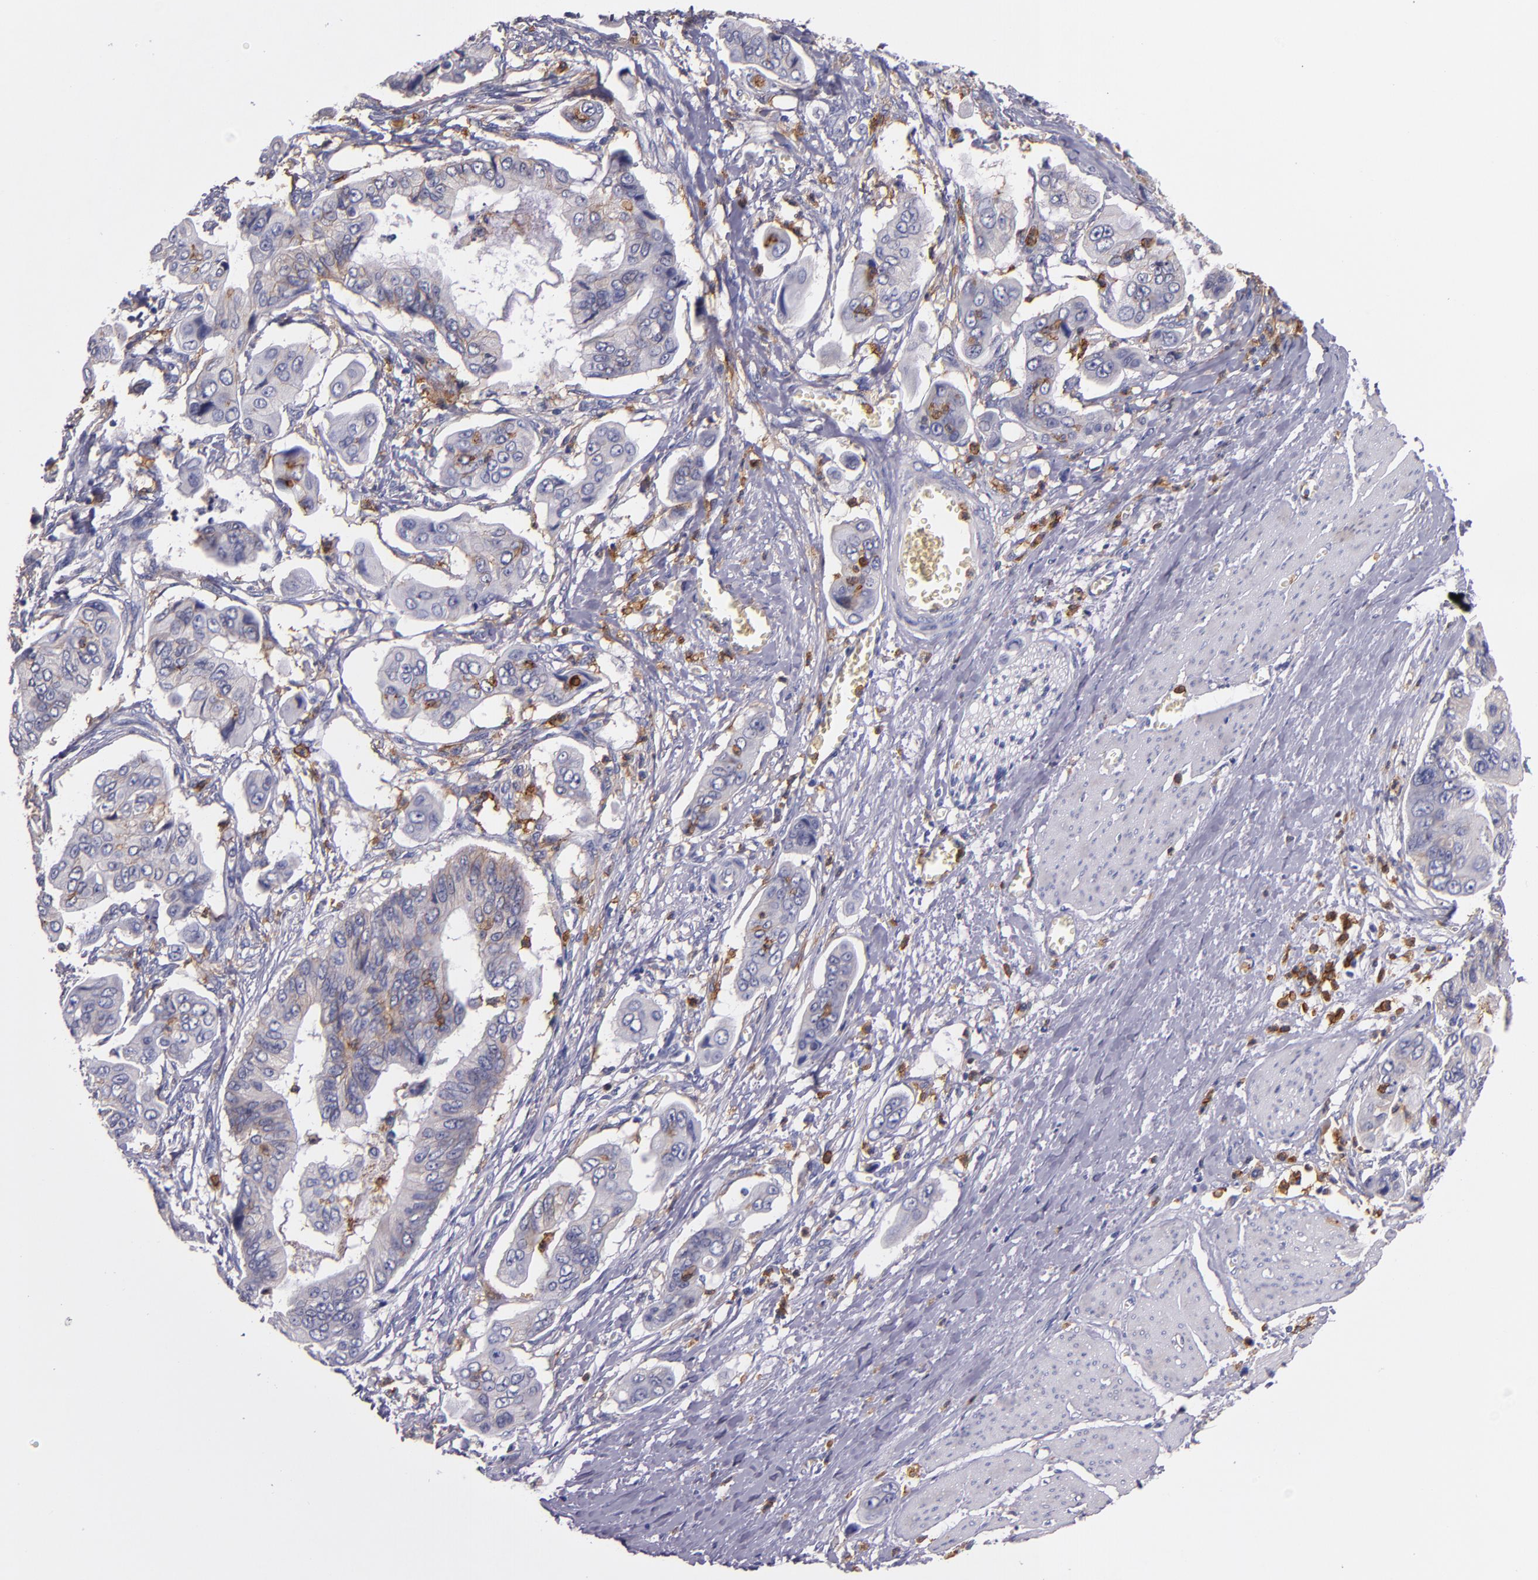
{"staining": {"intensity": "weak", "quantity": "25%-75%", "location": "cytoplasmic/membranous"}, "tissue": "stomach cancer", "cell_type": "Tumor cells", "image_type": "cancer", "snomed": [{"axis": "morphology", "description": "Adenocarcinoma, NOS"}, {"axis": "topography", "description": "Stomach, upper"}], "caption": "Human stomach adenocarcinoma stained with a protein marker exhibits weak staining in tumor cells.", "gene": "C5AR1", "patient": {"sex": "male", "age": 80}}